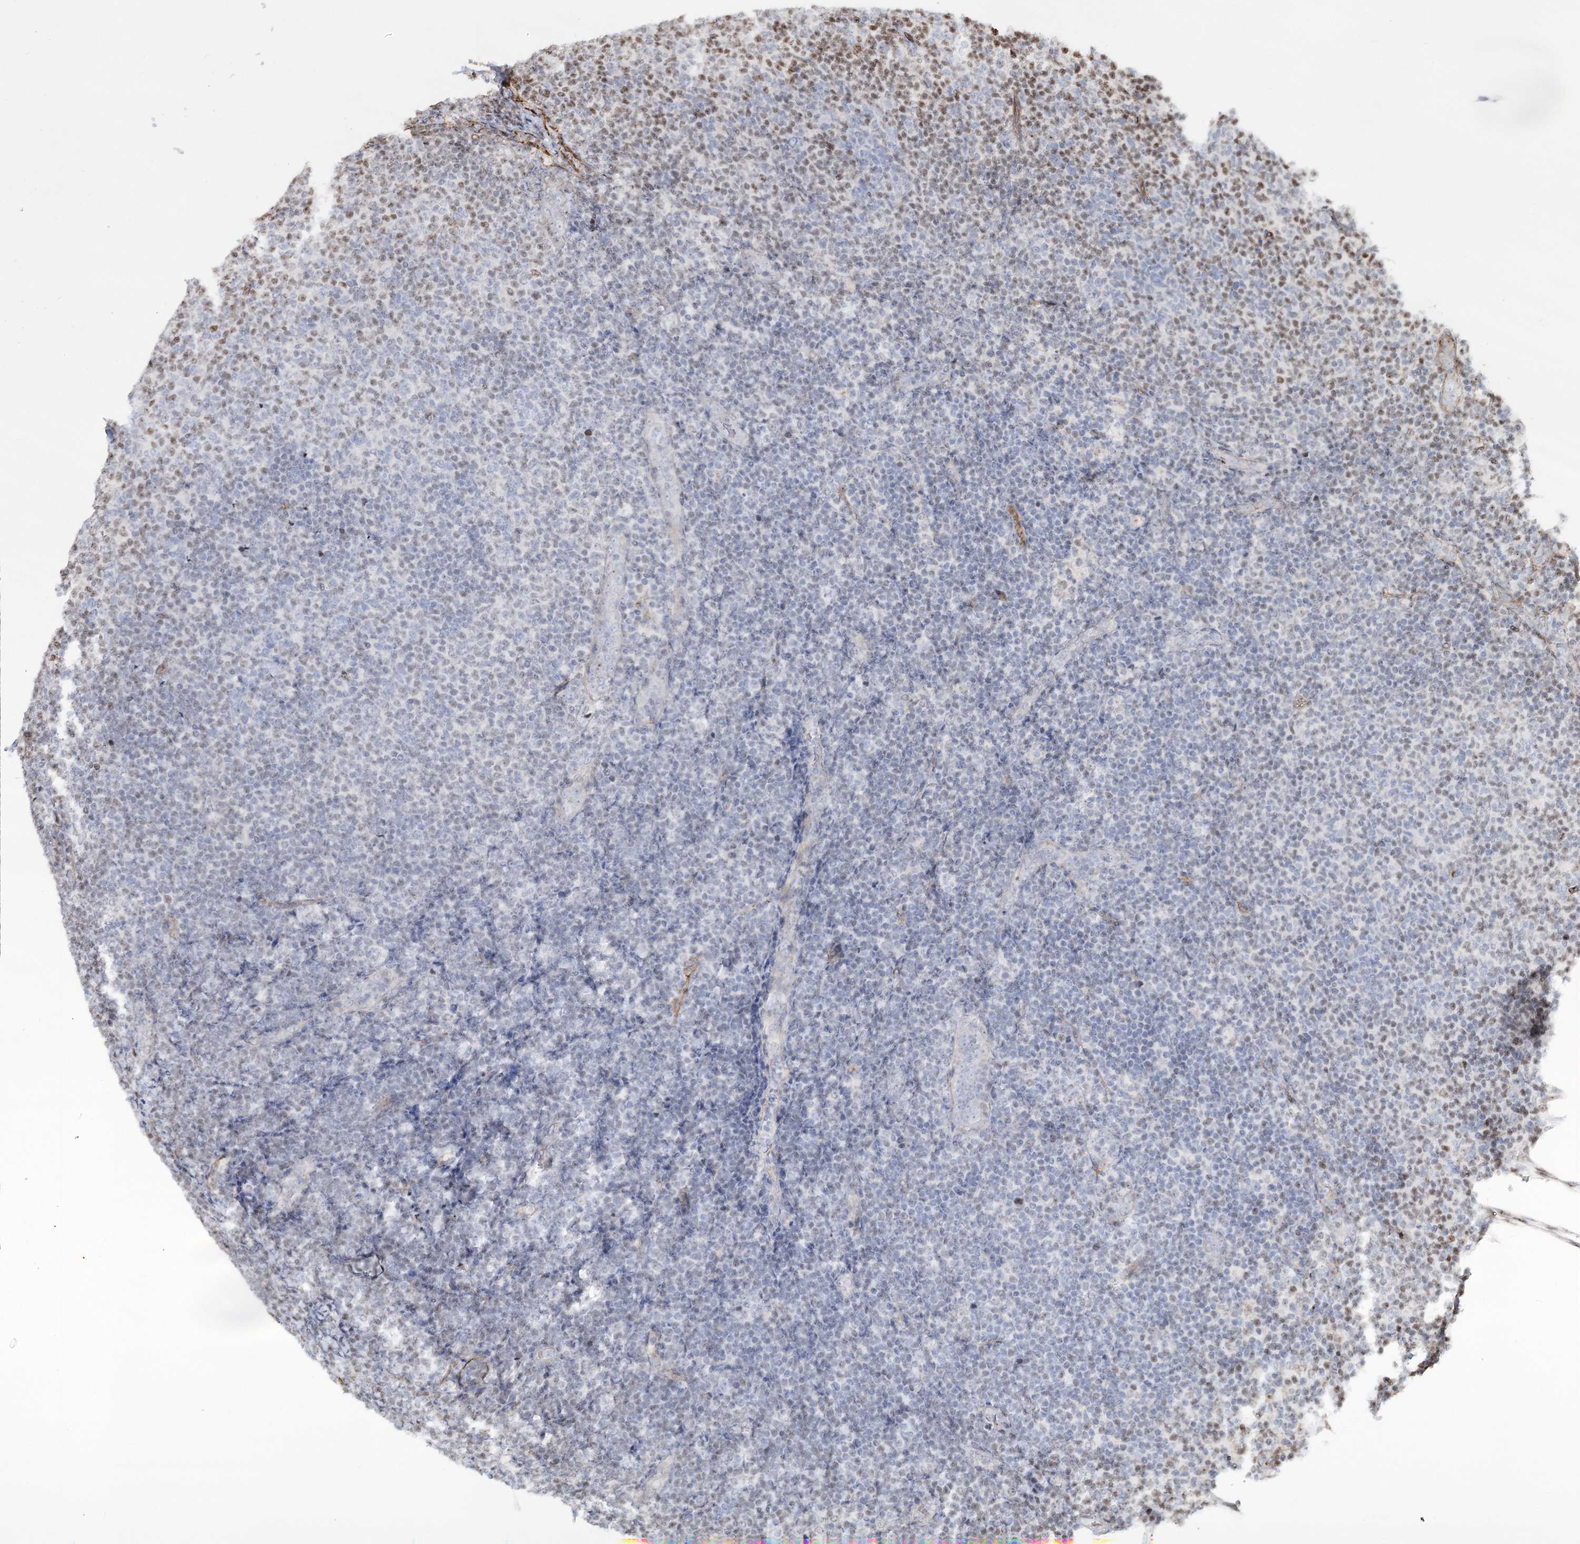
{"staining": {"intensity": "moderate", "quantity": "<25%", "location": "nuclear"}, "tissue": "lymphoma", "cell_type": "Tumor cells", "image_type": "cancer", "snomed": [{"axis": "morphology", "description": "Malignant lymphoma, non-Hodgkin's type, Low grade"}, {"axis": "topography", "description": "Lymph node"}], "caption": "The photomicrograph shows a brown stain indicating the presence of a protein in the nuclear of tumor cells in malignant lymphoma, non-Hodgkin's type (low-grade).", "gene": "ZFYVE28", "patient": {"sex": "male", "age": 66}}